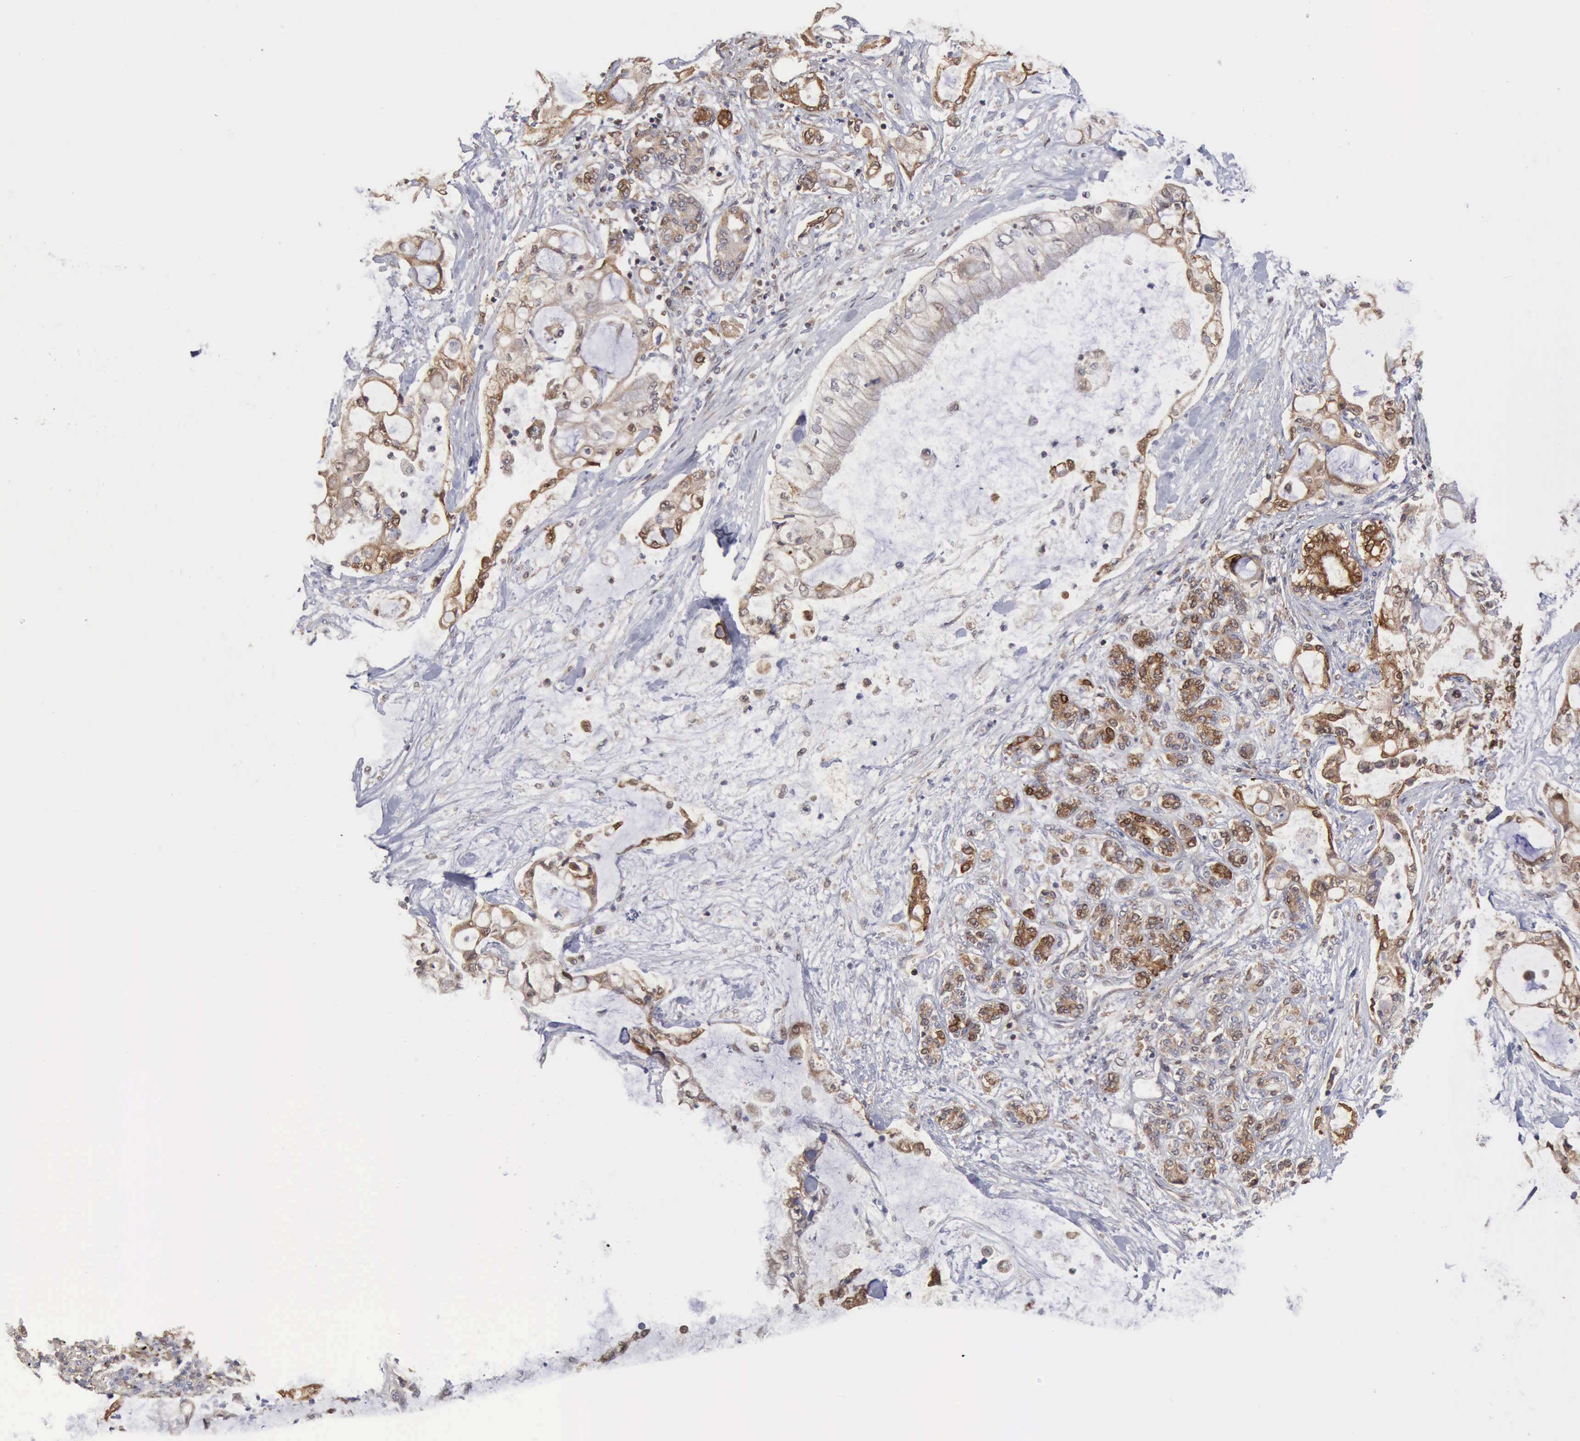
{"staining": {"intensity": "moderate", "quantity": ">75%", "location": "cytoplasmic/membranous"}, "tissue": "pancreatic cancer", "cell_type": "Tumor cells", "image_type": "cancer", "snomed": [{"axis": "morphology", "description": "Adenocarcinoma, NOS"}, {"axis": "topography", "description": "Pancreas"}], "caption": "Protein staining reveals moderate cytoplasmic/membranous staining in approximately >75% of tumor cells in pancreatic cancer.", "gene": "APOL2", "patient": {"sex": "female", "age": 70}}